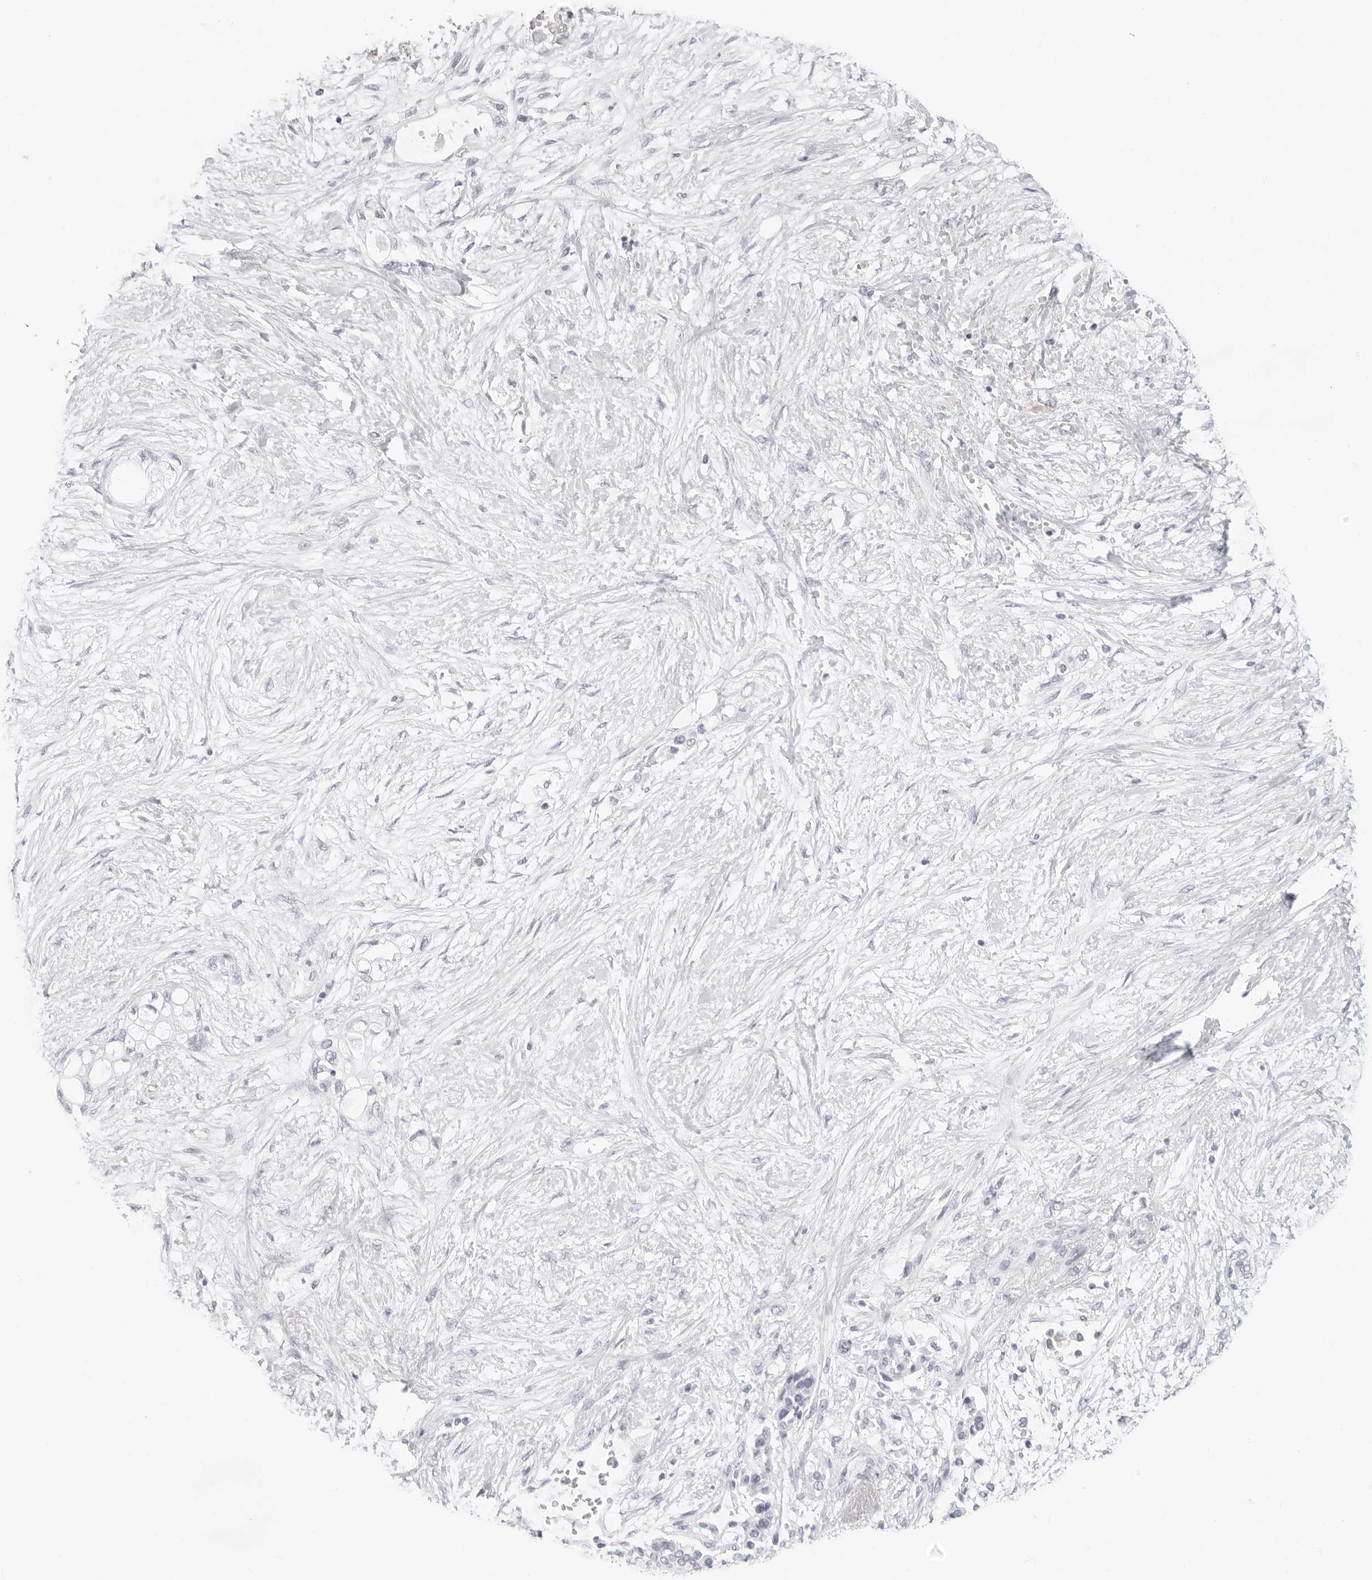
{"staining": {"intensity": "negative", "quantity": "none", "location": "none"}, "tissue": "pancreatic cancer", "cell_type": "Tumor cells", "image_type": "cancer", "snomed": [{"axis": "morphology", "description": "Adenocarcinoma, NOS"}, {"axis": "topography", "description": "Pancreas"}], "caption": "Adenocarcinoma (pancreatic) was stained to show a protein in brown. There is no significant positivity in tumor cells.", "gene": "AGMAT", "patient": {"sex": "male", "age": 53}}